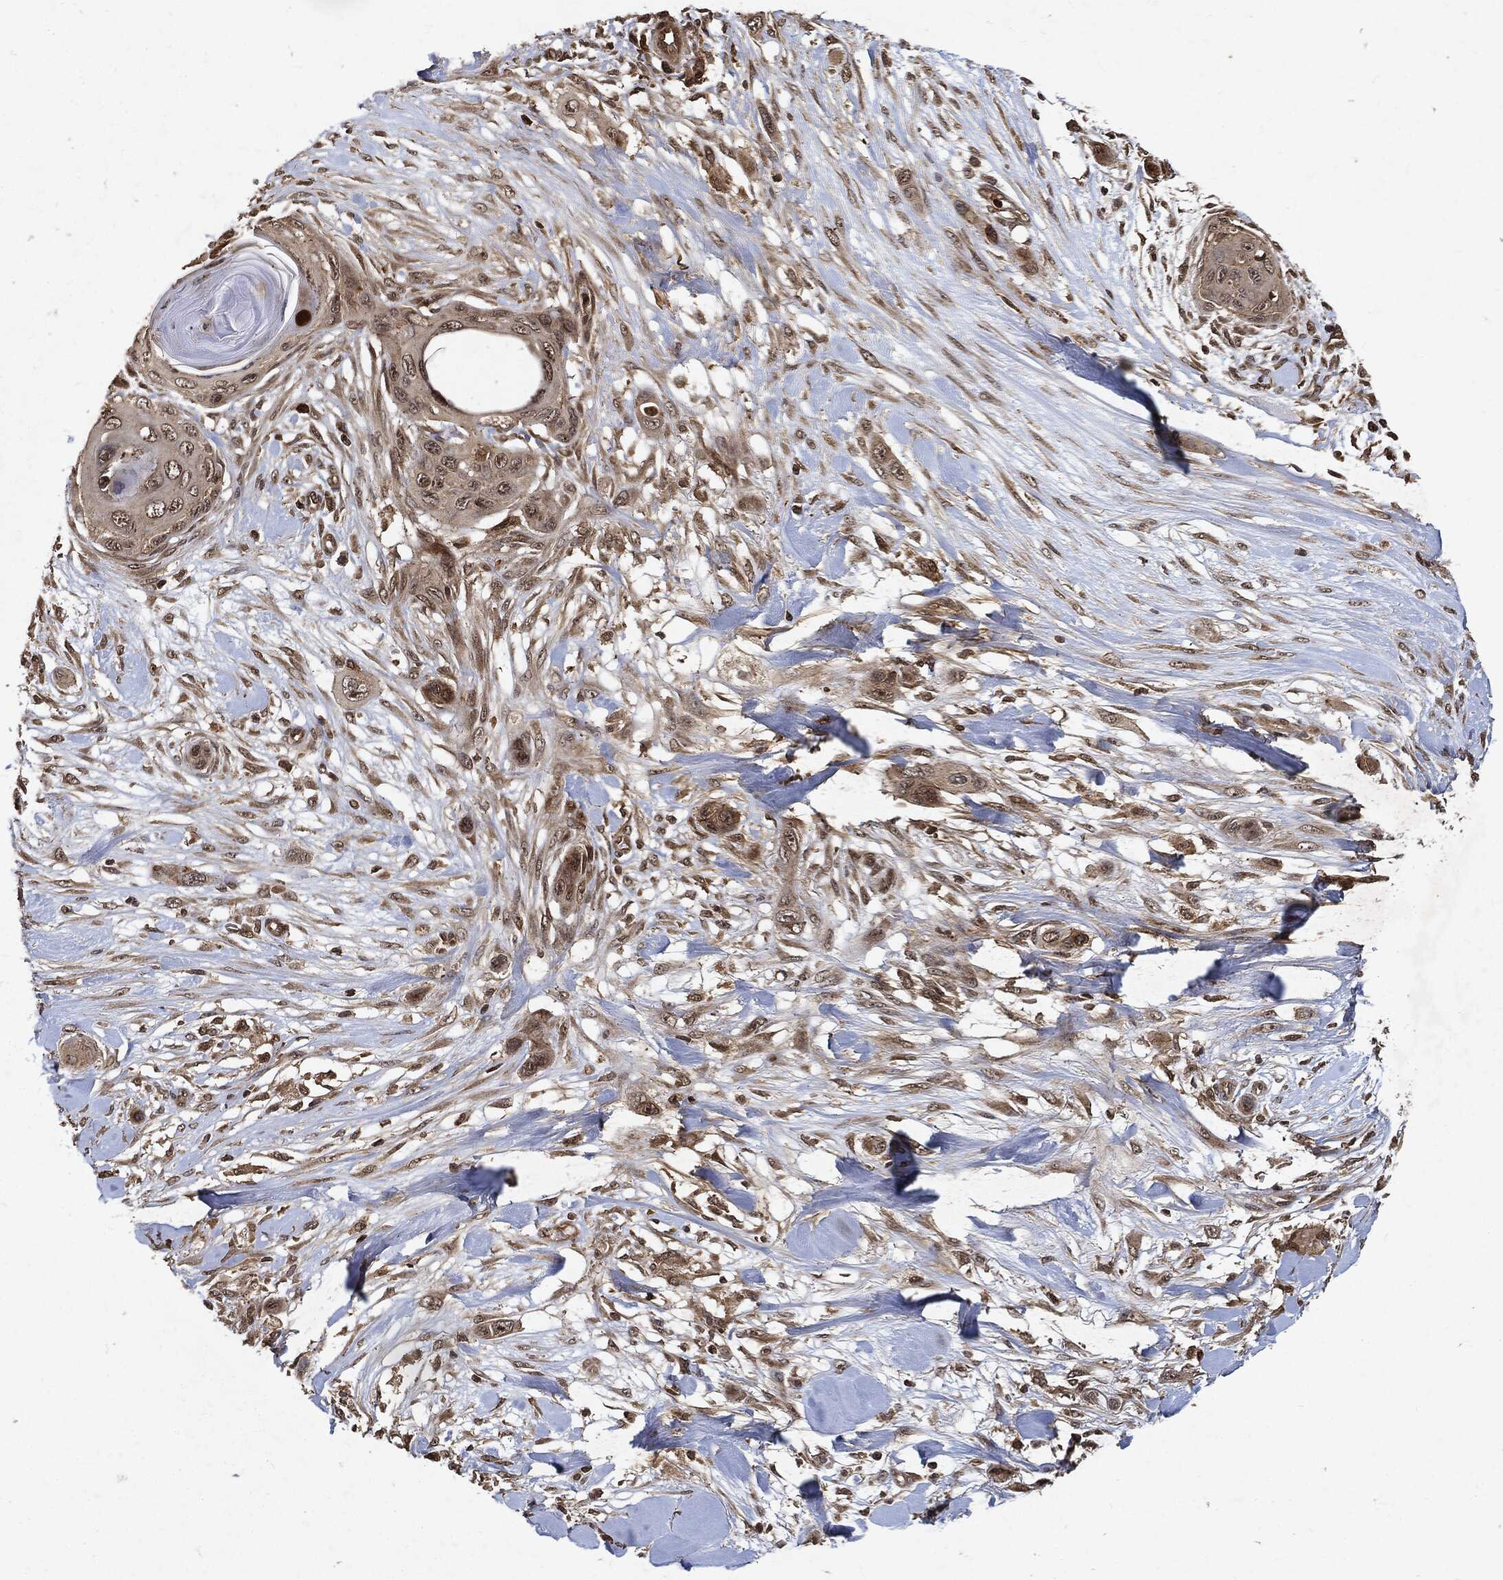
{"staining": {"intensity": "weak", "quantity": ">75%", "location": "cytoplasmic/membranous"}, "tissue": "skin cancer", "cell_type": "Tumor cells", "image_type": "cancer", "snomed": [{"axis": "morphology", "description": "Squamous cell carcinoma, NOS"}, {"axis": "topography", "description": "Skin"}], "caption": "Protein expression analysis of human skin squamous cell carcinoma reveals weak cytoplasmic/membranous positivity in about >75% of tumor cells.", "gene": "ZNF226", "patient": {"sex": "male", "age": 79}}